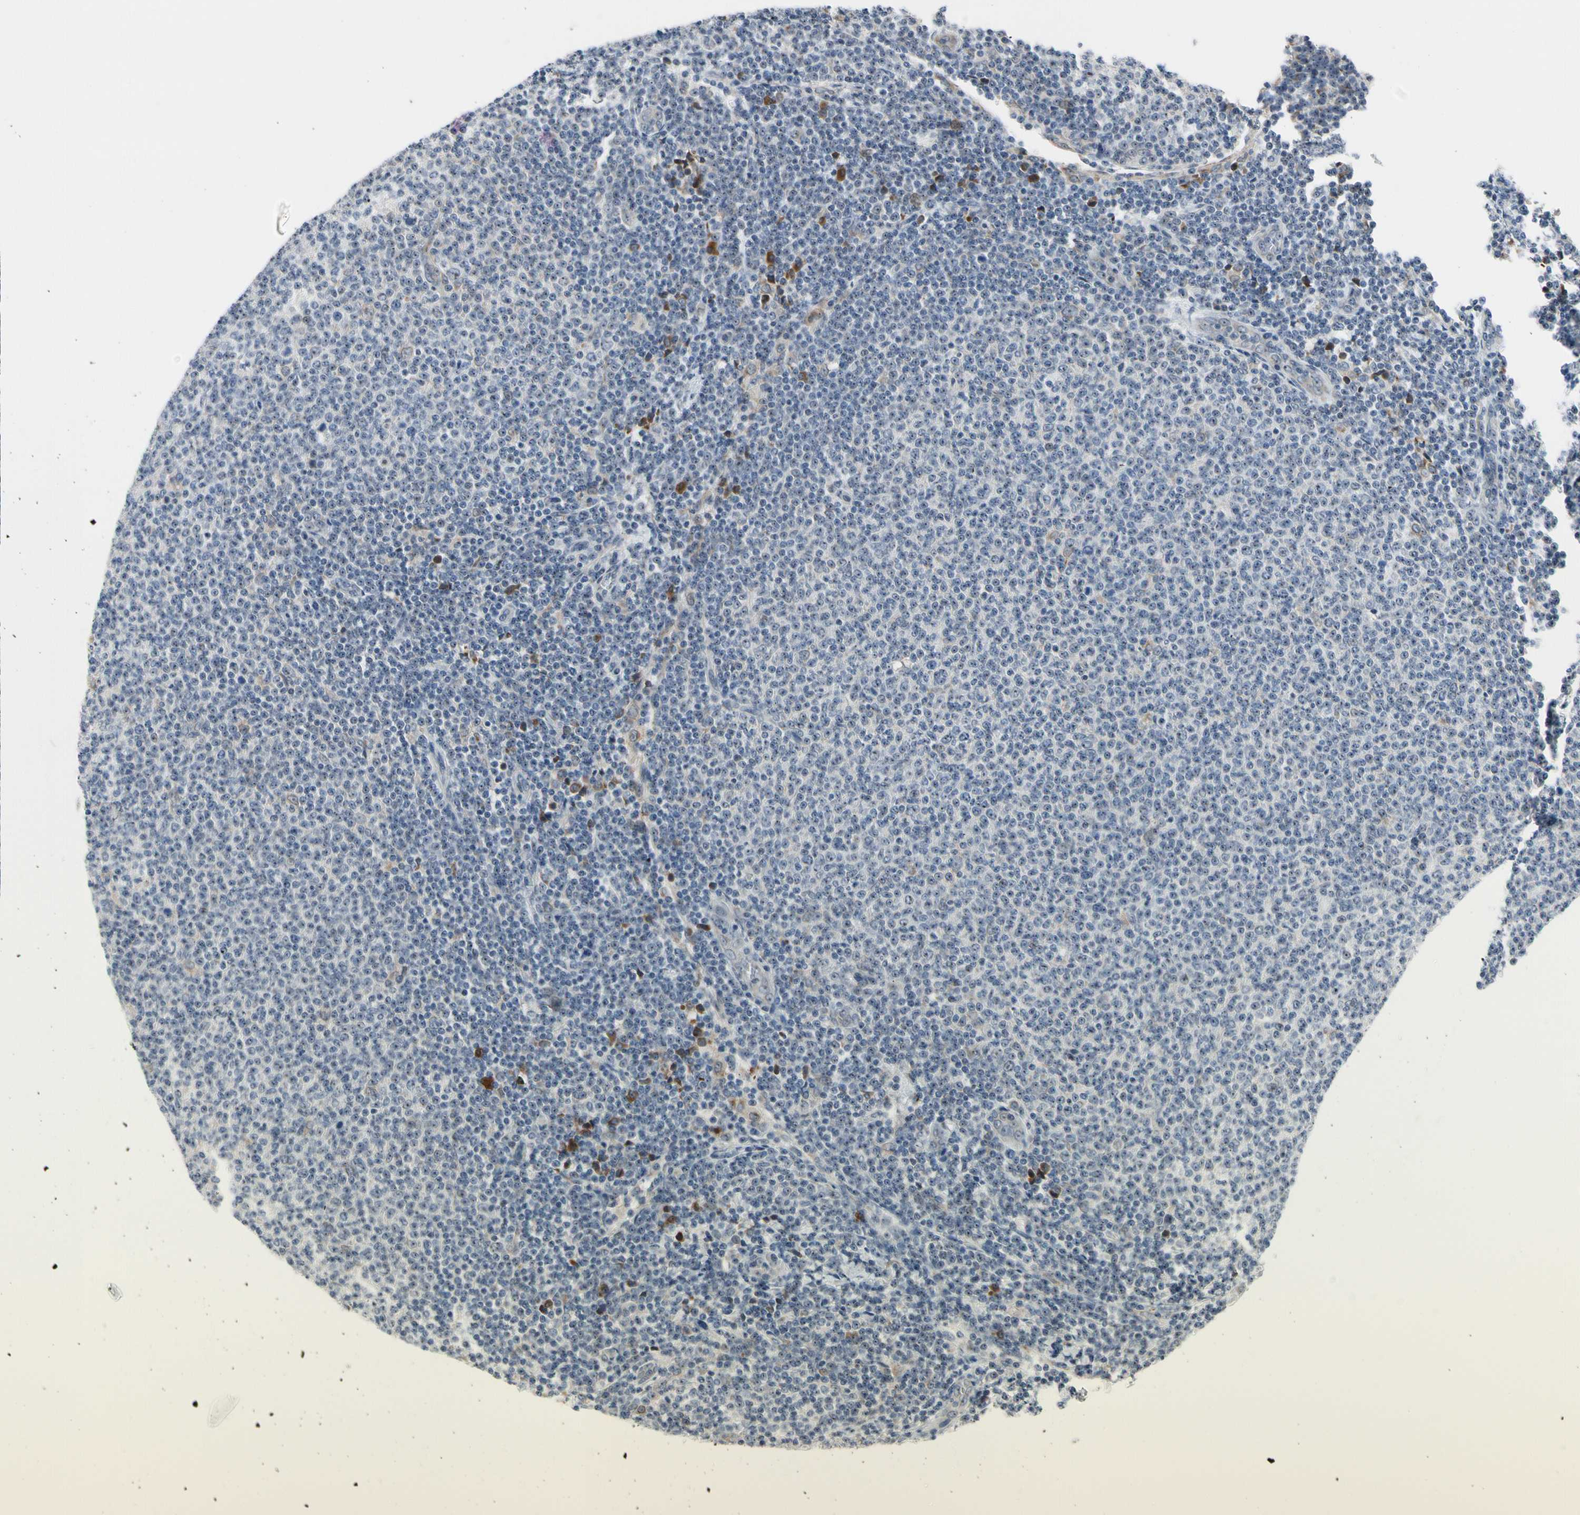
{"staining": {"intensity": "negative", "quantity": "none", "location": "none"}, "tissue": "lymphoma", "cell_type": "Tumor cells", "image_type": "cancer", "snomed": [{"axis": "morphology", "description": "Malignant lymphoma, non-Hodgkin's type, Low grade"}, {"axis": "topography", "description": "Lymph node"}], "caption": "DAB (3,3'-diaminobenzidine) immunohistochemical staining of malignant lymphoma, non-Hodgkin's type (low-grade) demonstrates no significant expression in tumor cells.", "gene": "TMED7", "patient": {"sex": "male", "age": 66}}